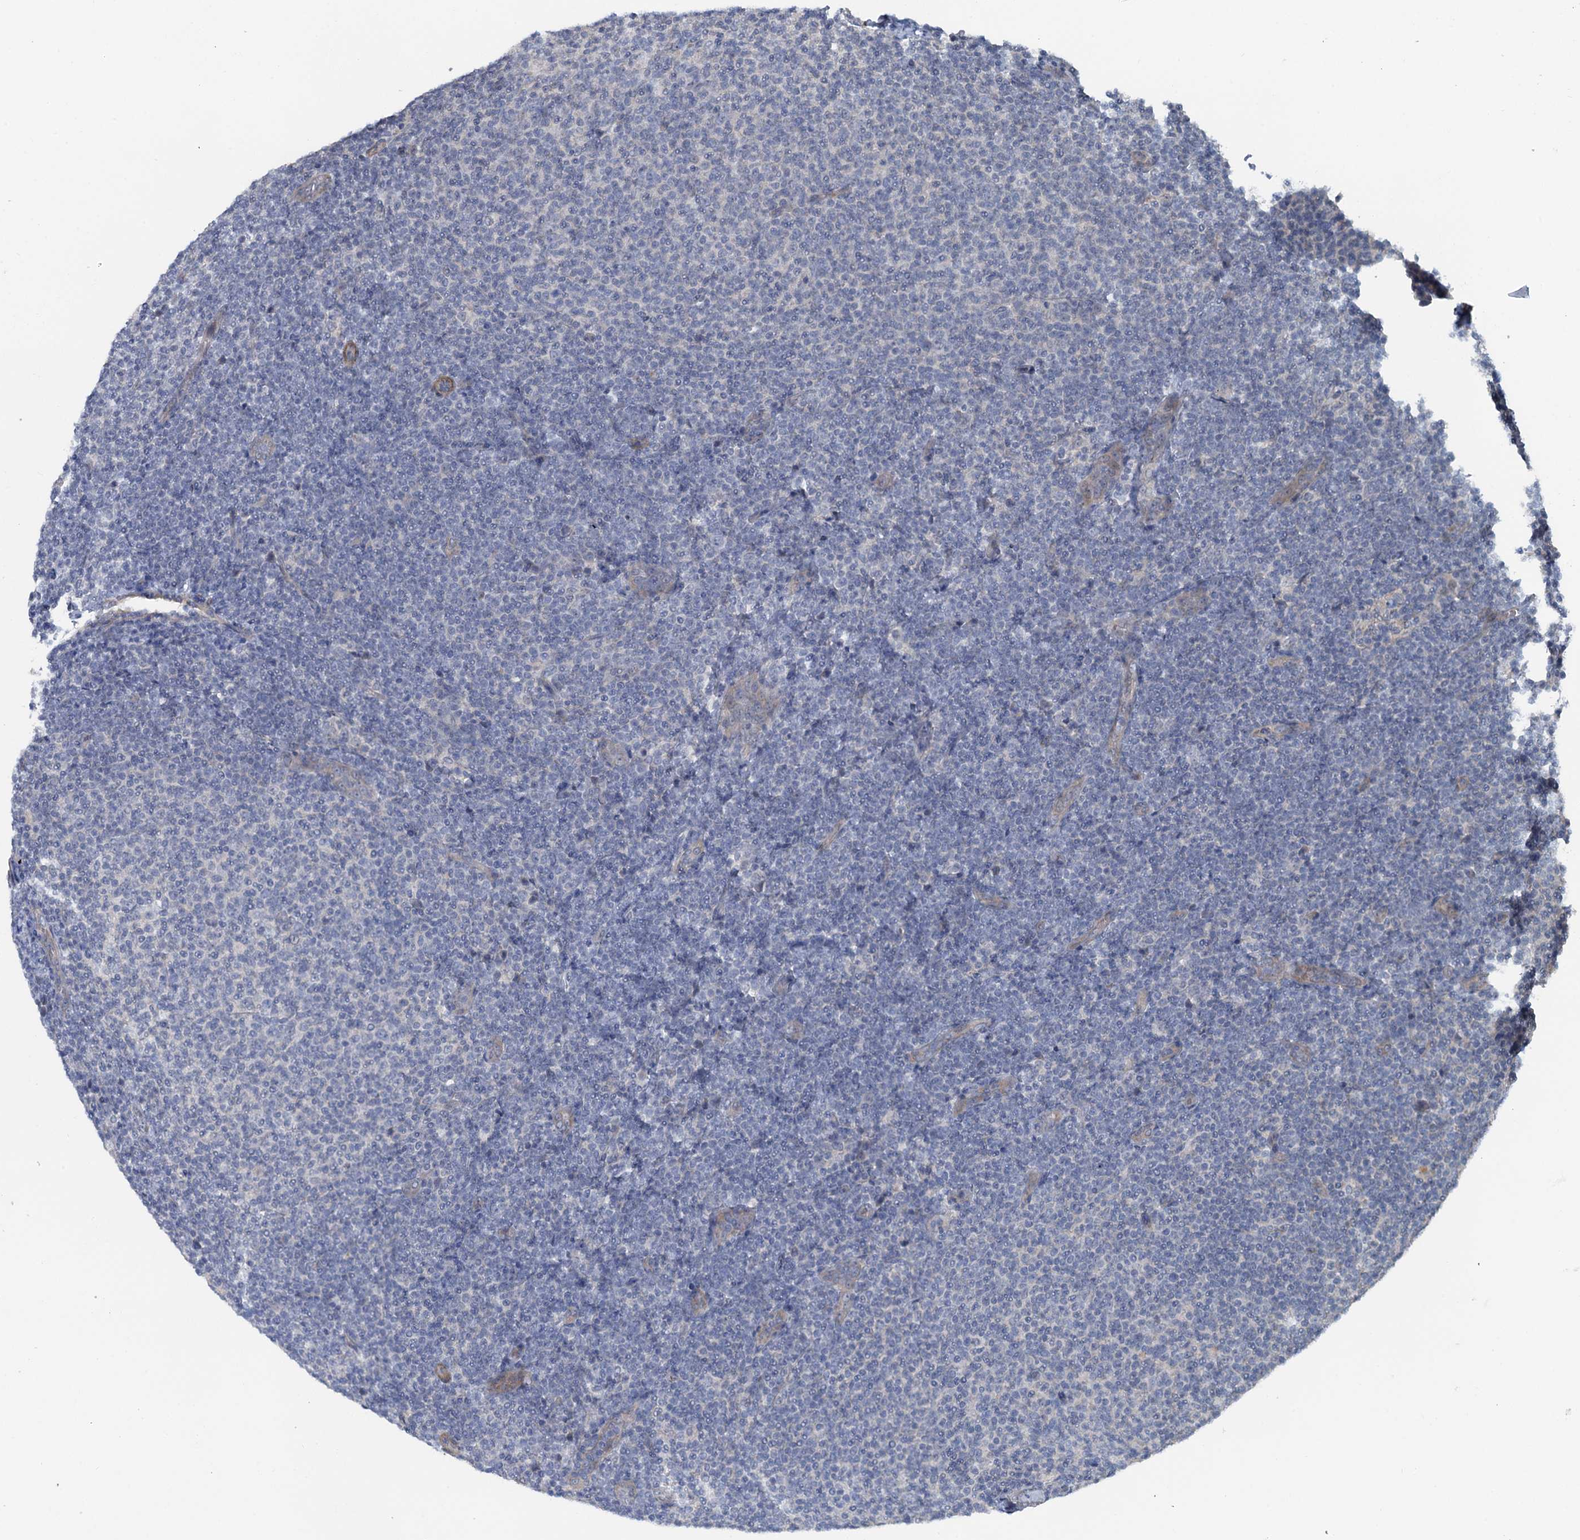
{"staining": {"intensity": "negative", "quantity": "none", "location": "none"}, "tissue": "lymphoma", "cell_type": "Tumor cells", "image_type": "cancer", "snomed": [{"axis": "morphology", "description": "Malignant lymphoma, non-Hodgkin's type, Low grade"}, {"axis": "topography", "description": "Lymph node"}], "caption": "Tumor cells show no significant positivity in lymphoma.", "gene": "MYO16", "patient": {"sex": "male", "age": 66}}